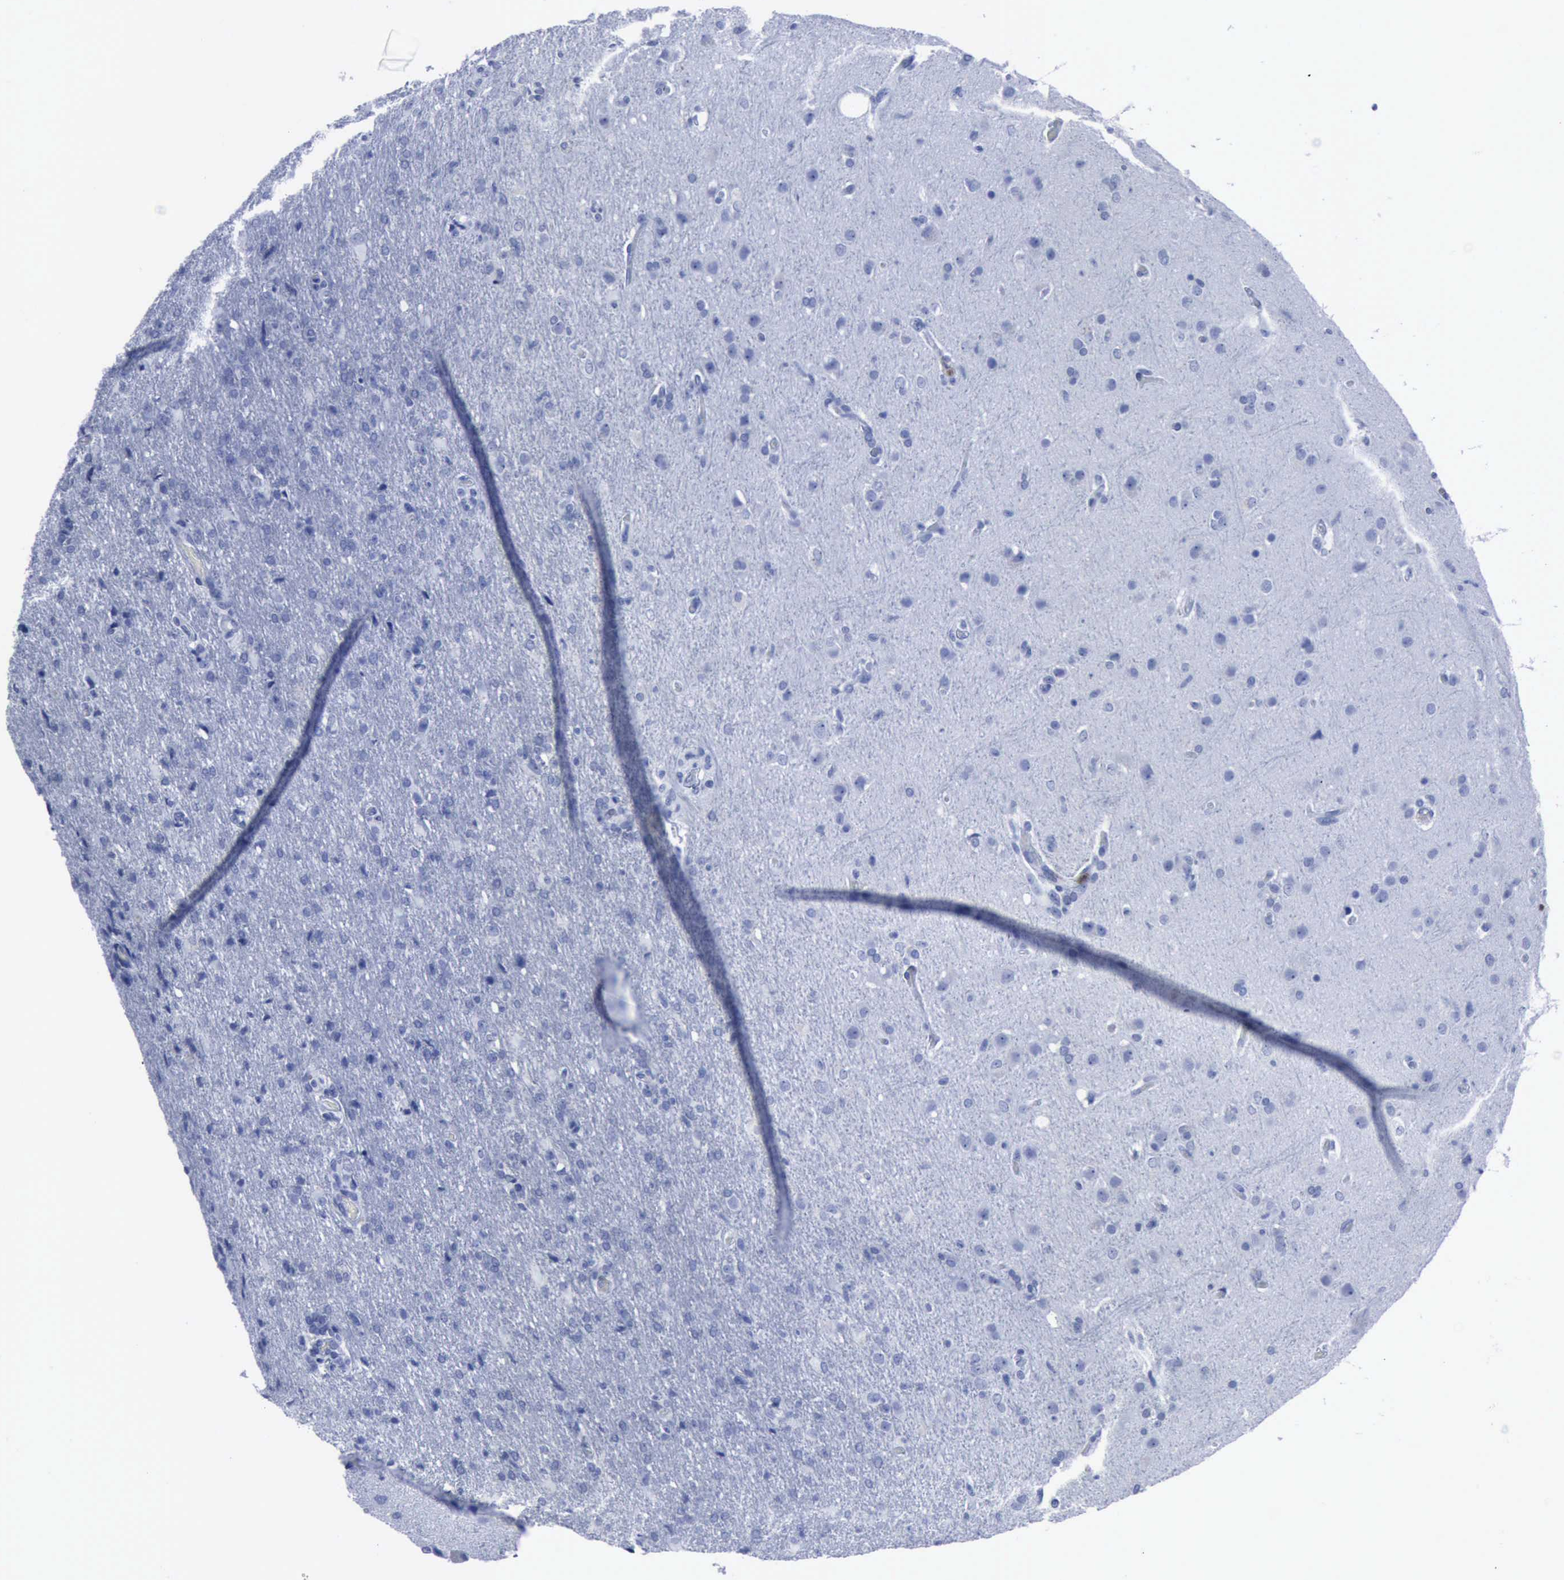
{"staining": {"intensity": "negative", "quantity": "none", "location": "none"}, "tissue": "glioma", "cell_type": "Tumor cells", "image_type": "cancer", "snomed": [{"axis": "morphology", "description": "Glioma, malignant, High grade"}, {"axis": "topography", "description": "Brain"}], "caption": "The micrograph shows no staining of tumor cells in glioma.", "gene": "CSTA", "patient": {"sex": "male", "age": 68}}